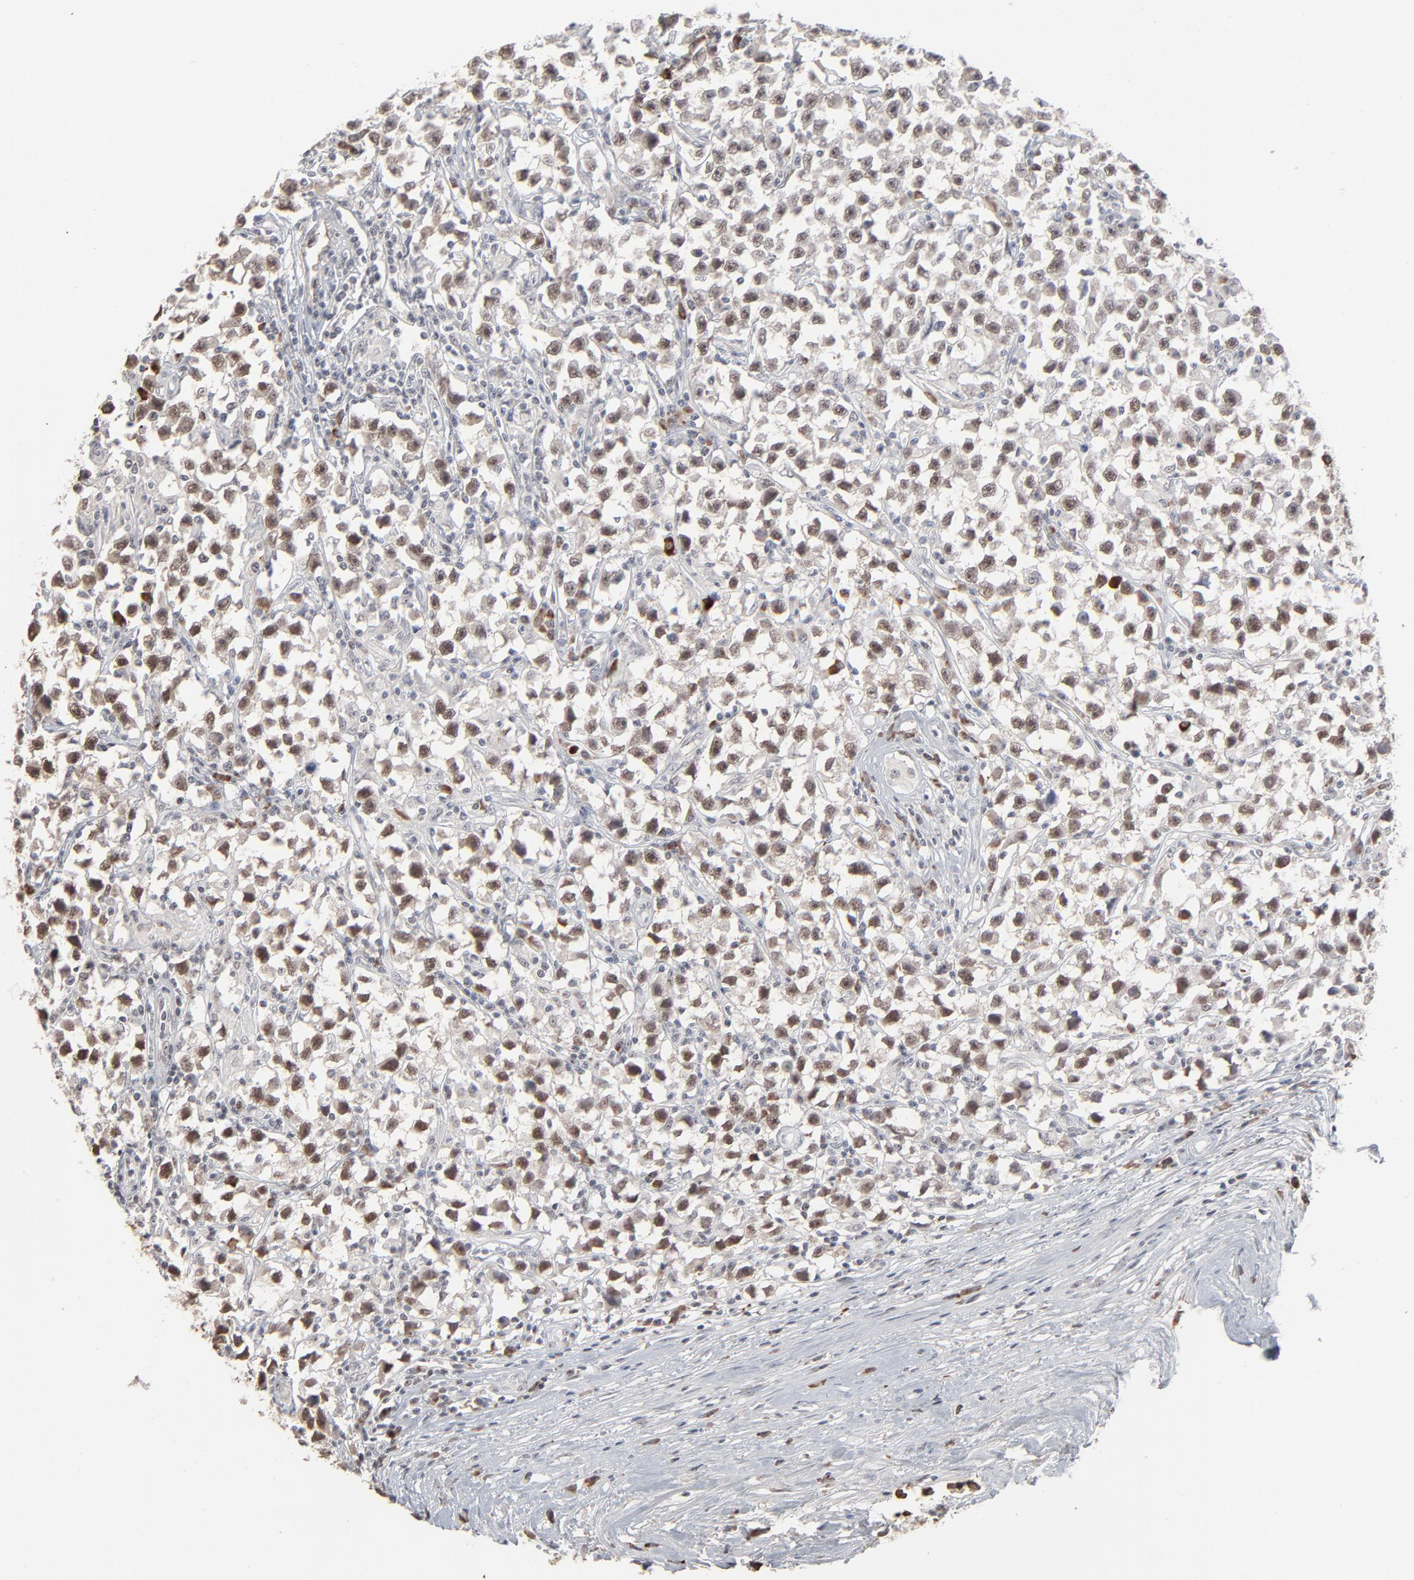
{"staining": {"intensity": "moderate", "quantity": ">75%", "location": "nuclear"}, "tissue": "testis cancer", "cell_type": "Tumor cells", "image_type": "cancer", "snomed": [{"axis": "morphology", "description": "Seminoma, NOS"}, {"axis": "topography", "description": "Testis"}], "caption": "About >75% of tumor cells in testis cancer demonstrate moderate nuclear protein staining as visualized by brown immunohistochemical staining.", "gene": "MPHOSPH6", "patient": {"sex": "male", "age": 33}}